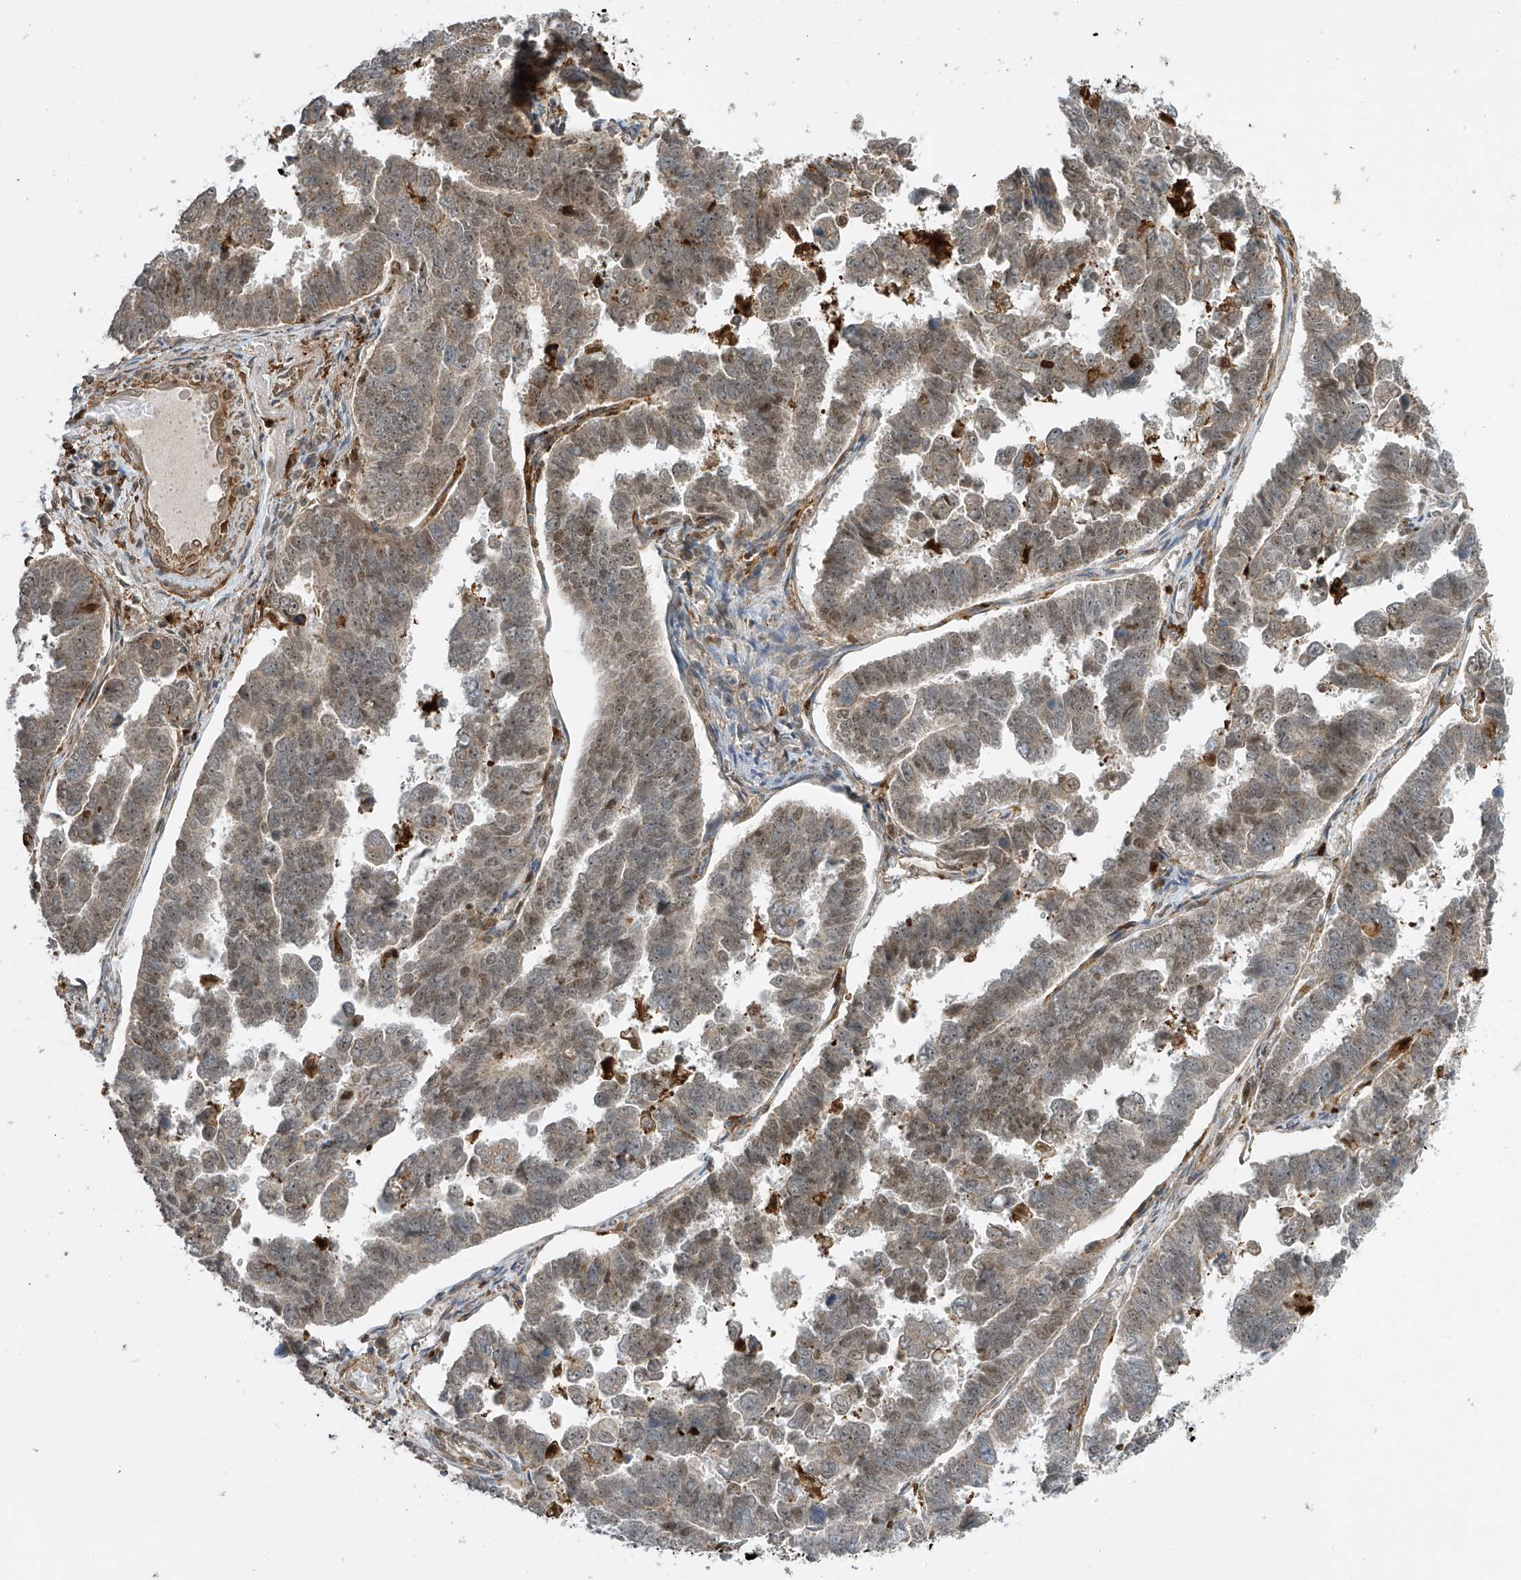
{"staining": {"intensity": "weak", "quantity": "25%-75%", "location": "cytoplasmic/membranous,nuclear"}, "tissue": "endometrial cancer", "cell_type": "Tumor cells", "image_type": "cancer", "snomed": [{"axis": "morphology", "description": "Adenocarcinoma, NOS"}, {"axis": "topography", "description": "Endometrium"}], "caption": "Immunohistochemistry (IHC) (DAB (3,3'-diaminobenzidine)) staining of adenocarcinoma (endometrial) demonstrates weak cytoplasmic/membranous and nuclear protein positivity in about 25%-75% of tumor cells.", "gene": "ATAD2B", "patient": {"sex": "female", "age": 75}}